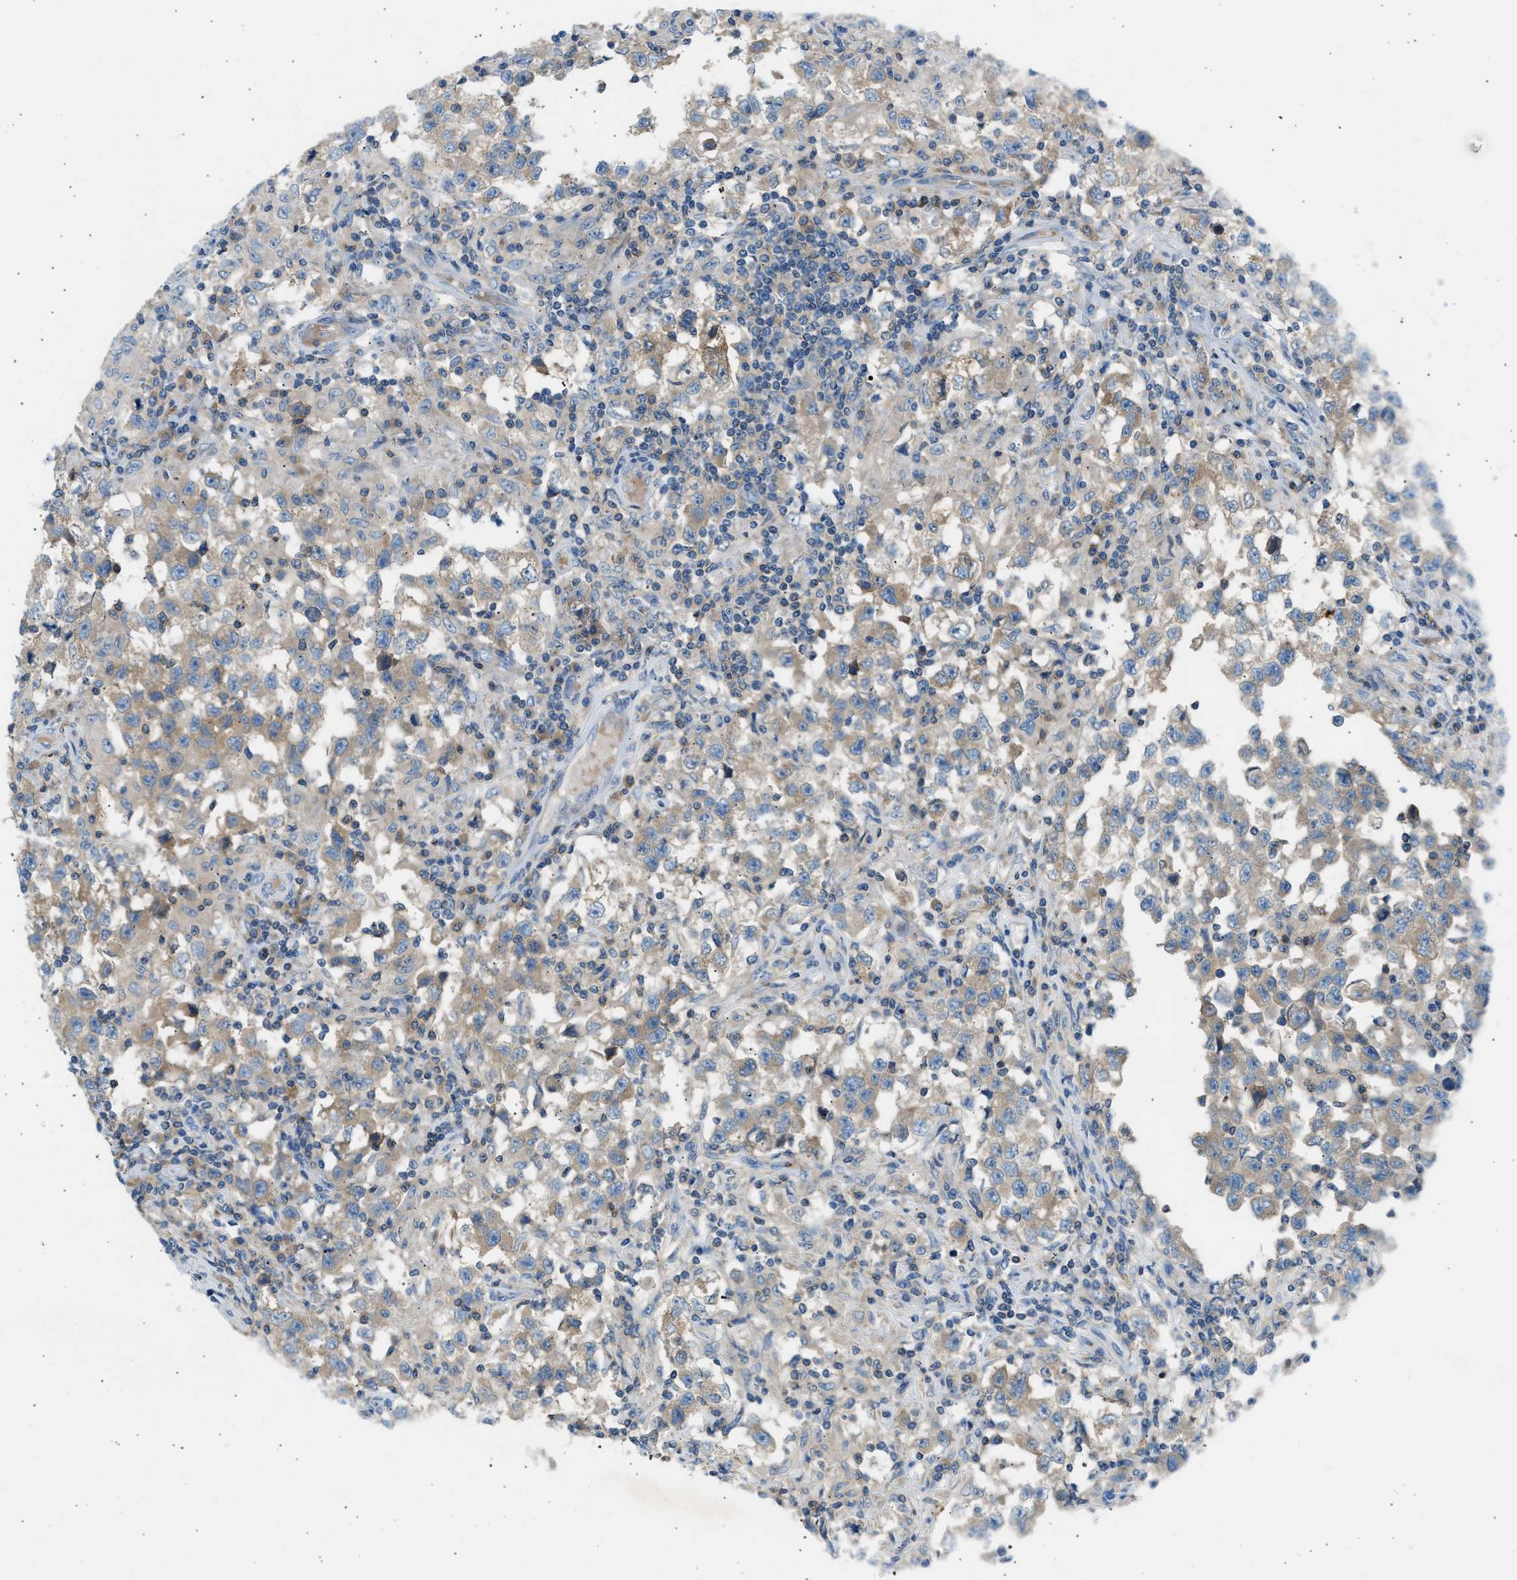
{"staining": {"intensity": "weak", "quantity": ">75%", "location": "cytoplasmic/membranous"}, "tissue": "testis cancer", "cell_type": "Tumor cells", "image_type": "cancer", "snomed": [{"axis": "morphology", "description": "Carcinoma, Embryonal, NOS"}, {"axis": "topography", "description": "Testis"}], "caption": "Immunohistochemical staining of human embryonal carcinoma (testis) exhibits weak cytoplasmic/membranous protein positivity in approximately >75% of tumor cells. (IHC, brightfield microscopy, high magnification).", "gene": "TRIM50", "patient": {"sex": "male", "age": 21}}